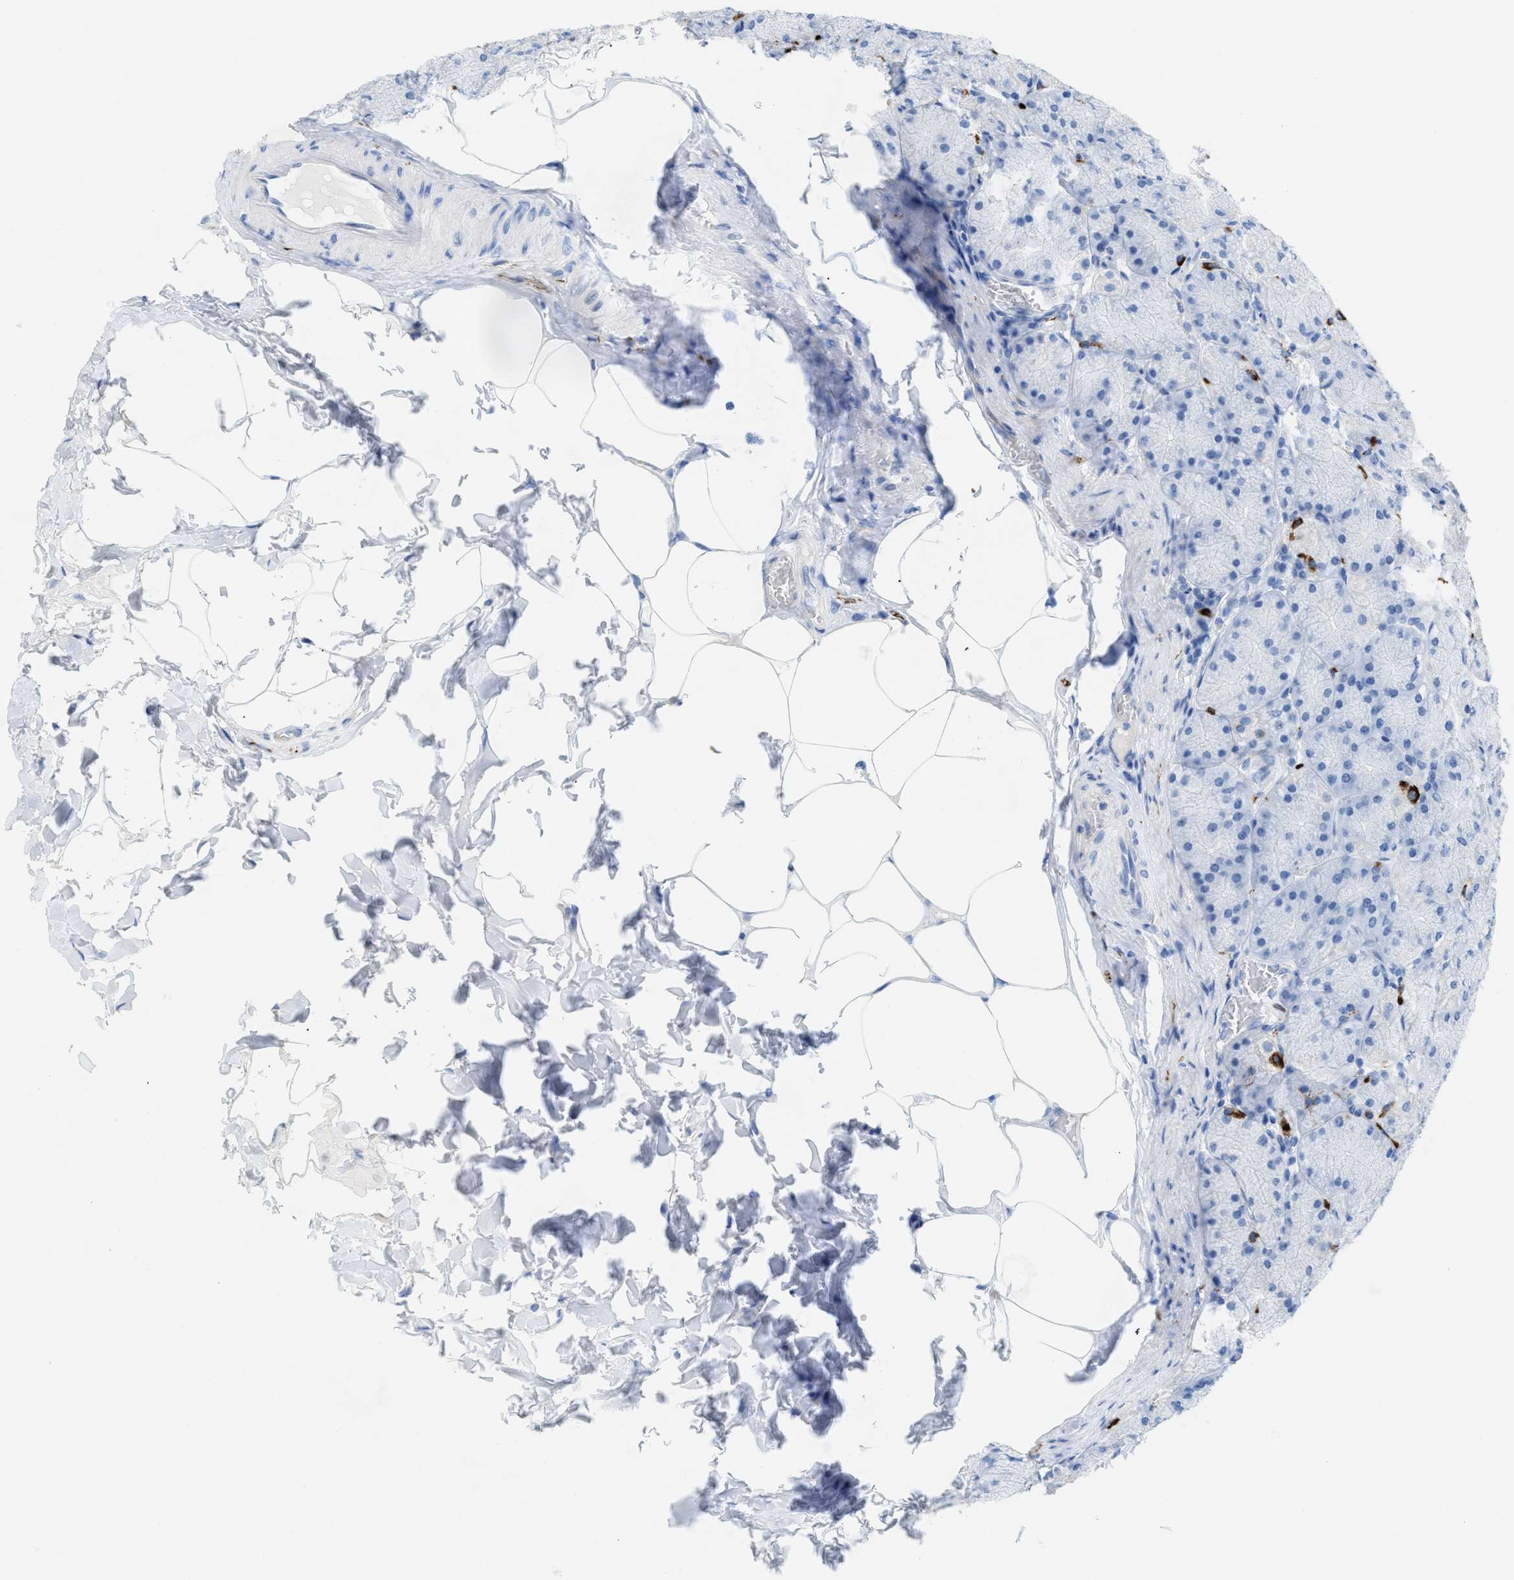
{"staining": {"intensity": "negative", "quantity": "none", "location": "none"}, "tissue": "stomach", "cell_type": "Glandular cells", "image_type": "normal", "snomed": [{"axis": "morphology", "description": "Normal tissue, NOS"}, {"axis": "topography", "description": "Stomach, upper"}], "caption": "This image is of benign stomach stained with IHC to label a protein in brown with the nuclei are counter-stained blue. There is no staining in glandular cells. Brightfield microscopy of IHC stained with DAB (brown) and hematoxylin (blue), captured at high magnification.", "gene": "ANKFN1", "patient": {"sex": "female", "age": 56}}